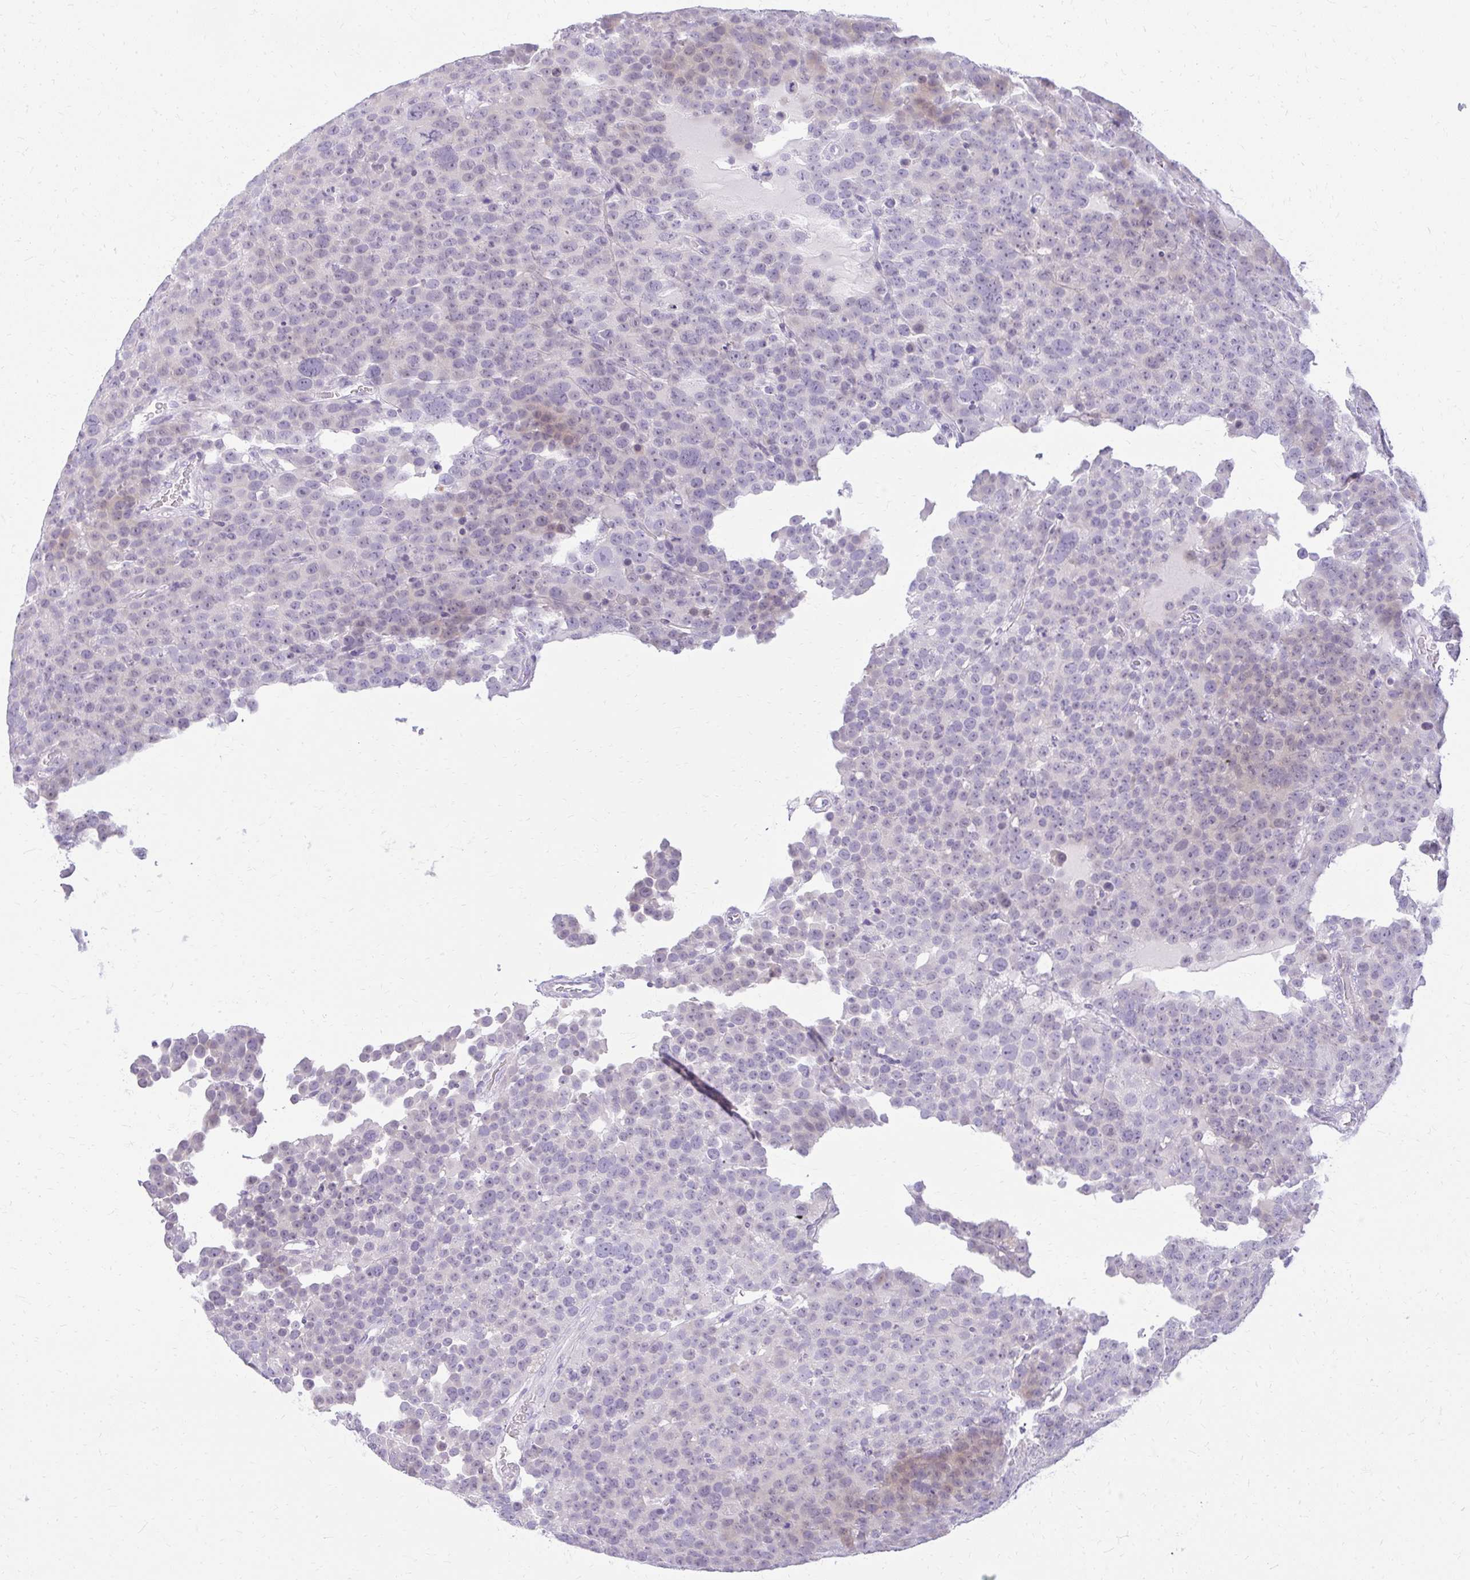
{"staining": {"intensity": "weak", "quantity": "<25%", "location": "cytoplasmic/membranous"}, "tissue": "testis cancer", "cell_type": "Tumor cells", "image_type": "cancer", "snomed": [{"axis": "morphology", "description": "Seminoma, NOS"}, {"axis": "topography", "description": "Testis"}], "caption": "This is a micrograph of IHC staining of testis seminoma, which shows no staining in tumor cells.", "gene": "PRAP1", "patient": {"sex": "male", "age": 71}}